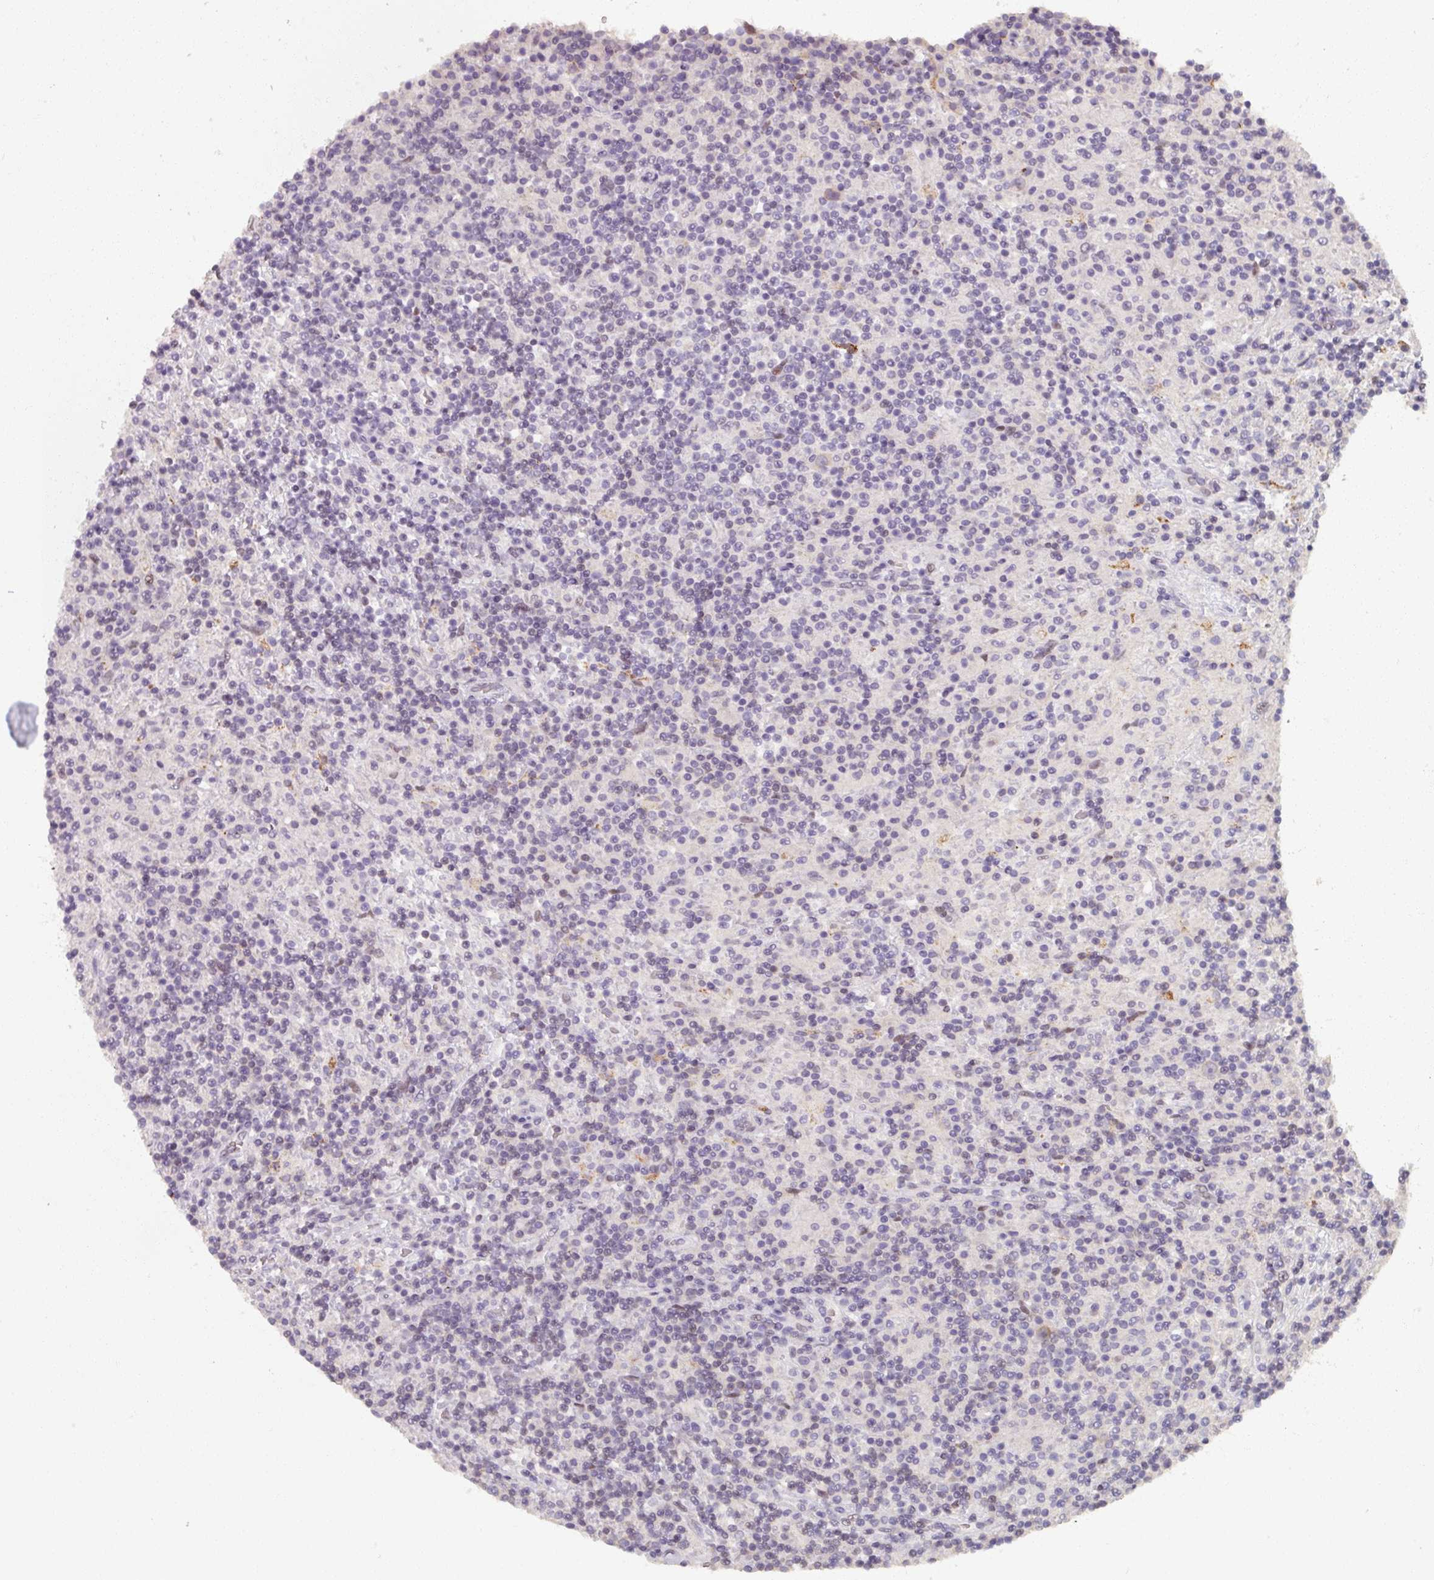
{"staining": {"intensity": "negative", "quantity": "none", "location": "none"}, "tissue": "lymphoma", "cell_type": "Tumor cells", "image_type": "cancer", "snomed": [{"axis": "morphology", "description": "Hodgkin's disease, NOS"}, {"axis": "topography", "description": "Lymph node"}], "caption": "Immunohistochemistry (IHC) photomicrograph of human lymphoma stained for a protein (brown), which shows no staining in tumor cells.", "gene": "PNMA6A", "patient": {"sex": "male", "age": 70}}